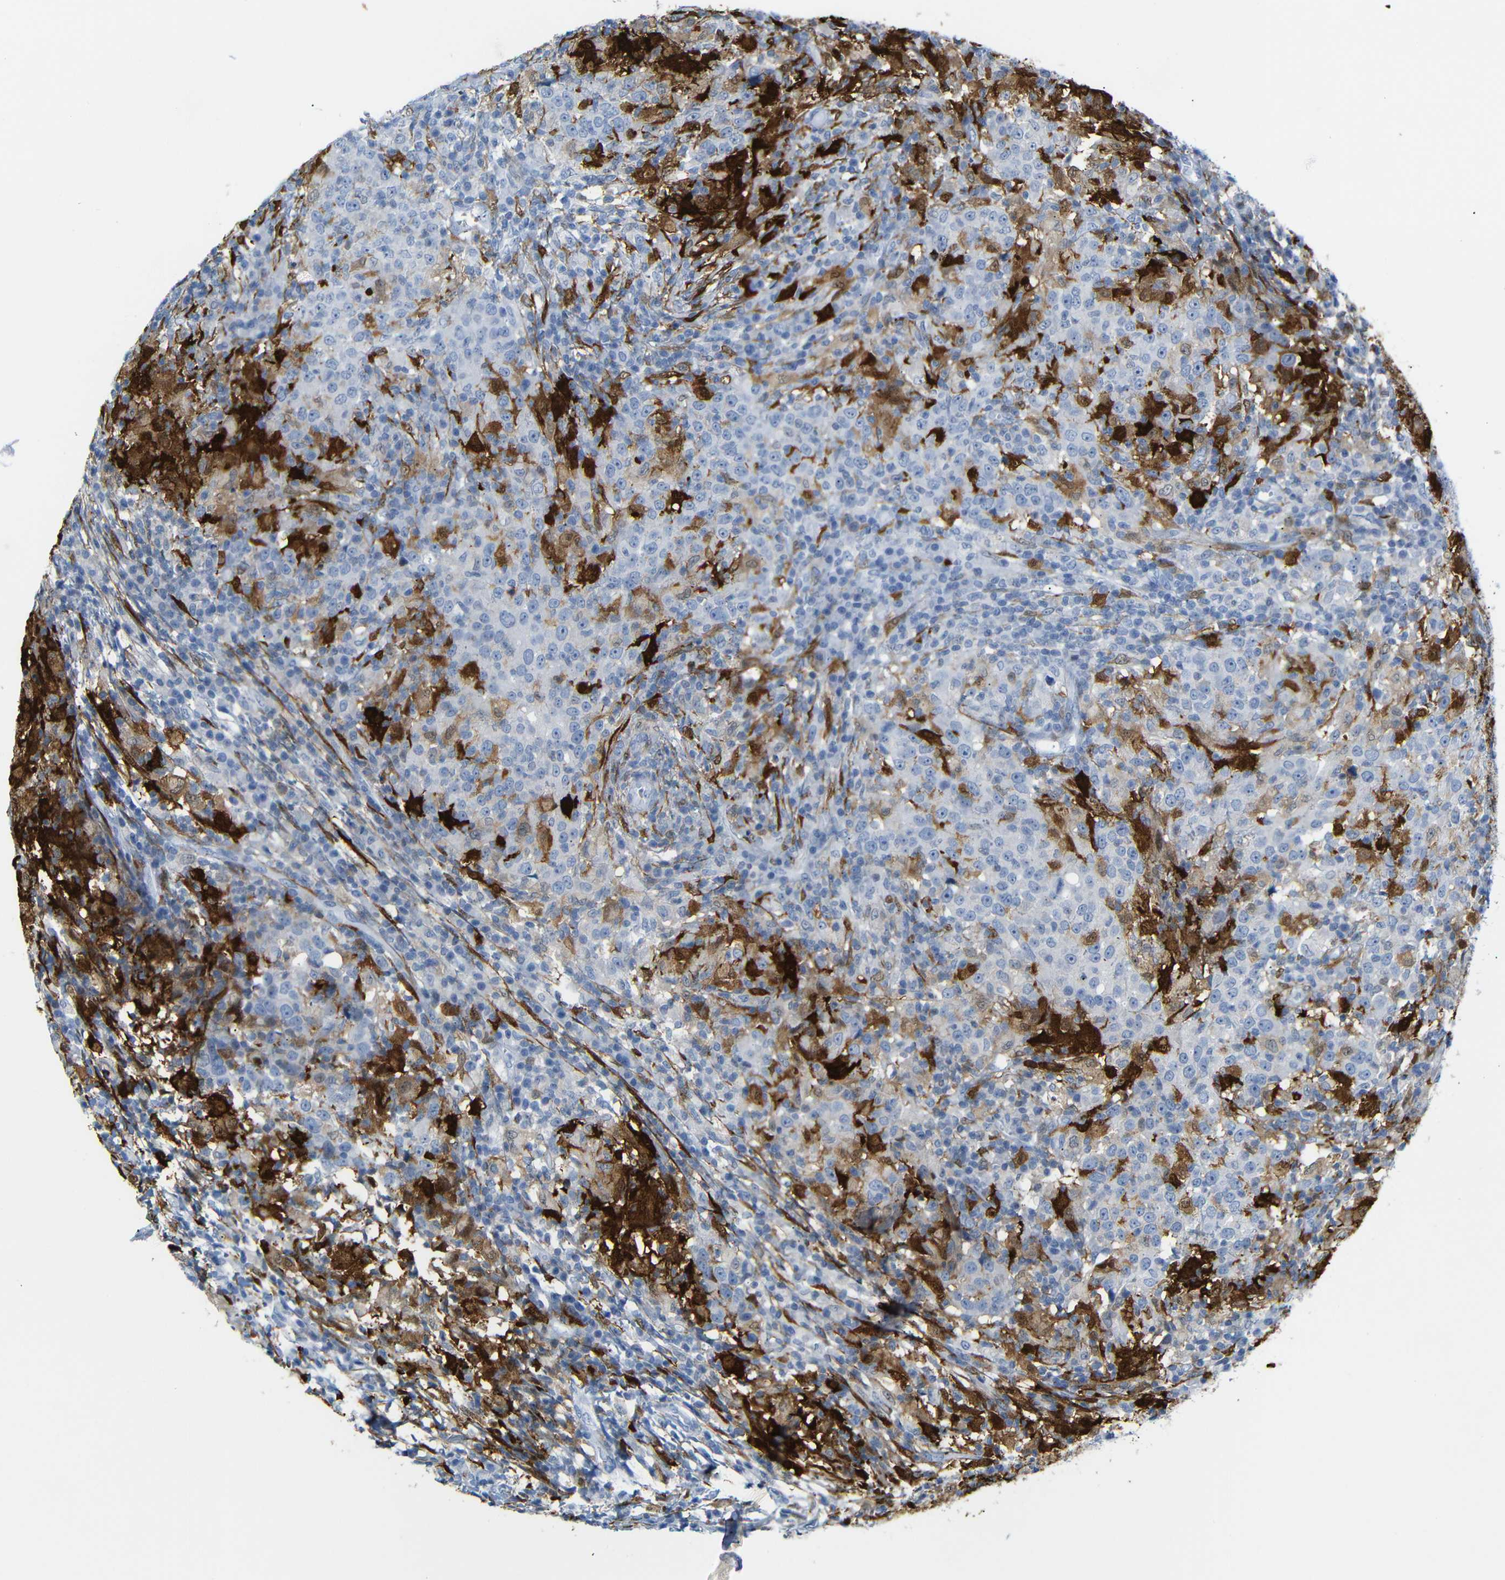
{"staining": {"intensity": "weak", "quantity": "<25%", "location": "cytoplasmic/membranous"}, "tissue": "head and neck cancer", "cell_type": "Tumor cells", "image_type": "cancer", "snomed": [{"axis": "morphology", "description": "Adenocarcinoma, NOS"}, {"axis": "topography", "description": "Salivary gland"}, {"axis": "topography", "description": "Head-Neck"}], "caption": "Tumor cells show no significant protein staining in head and neck adenocarcinoma.", "gene": "MT1A", "patient": {"sex": "female", "age": 65}}